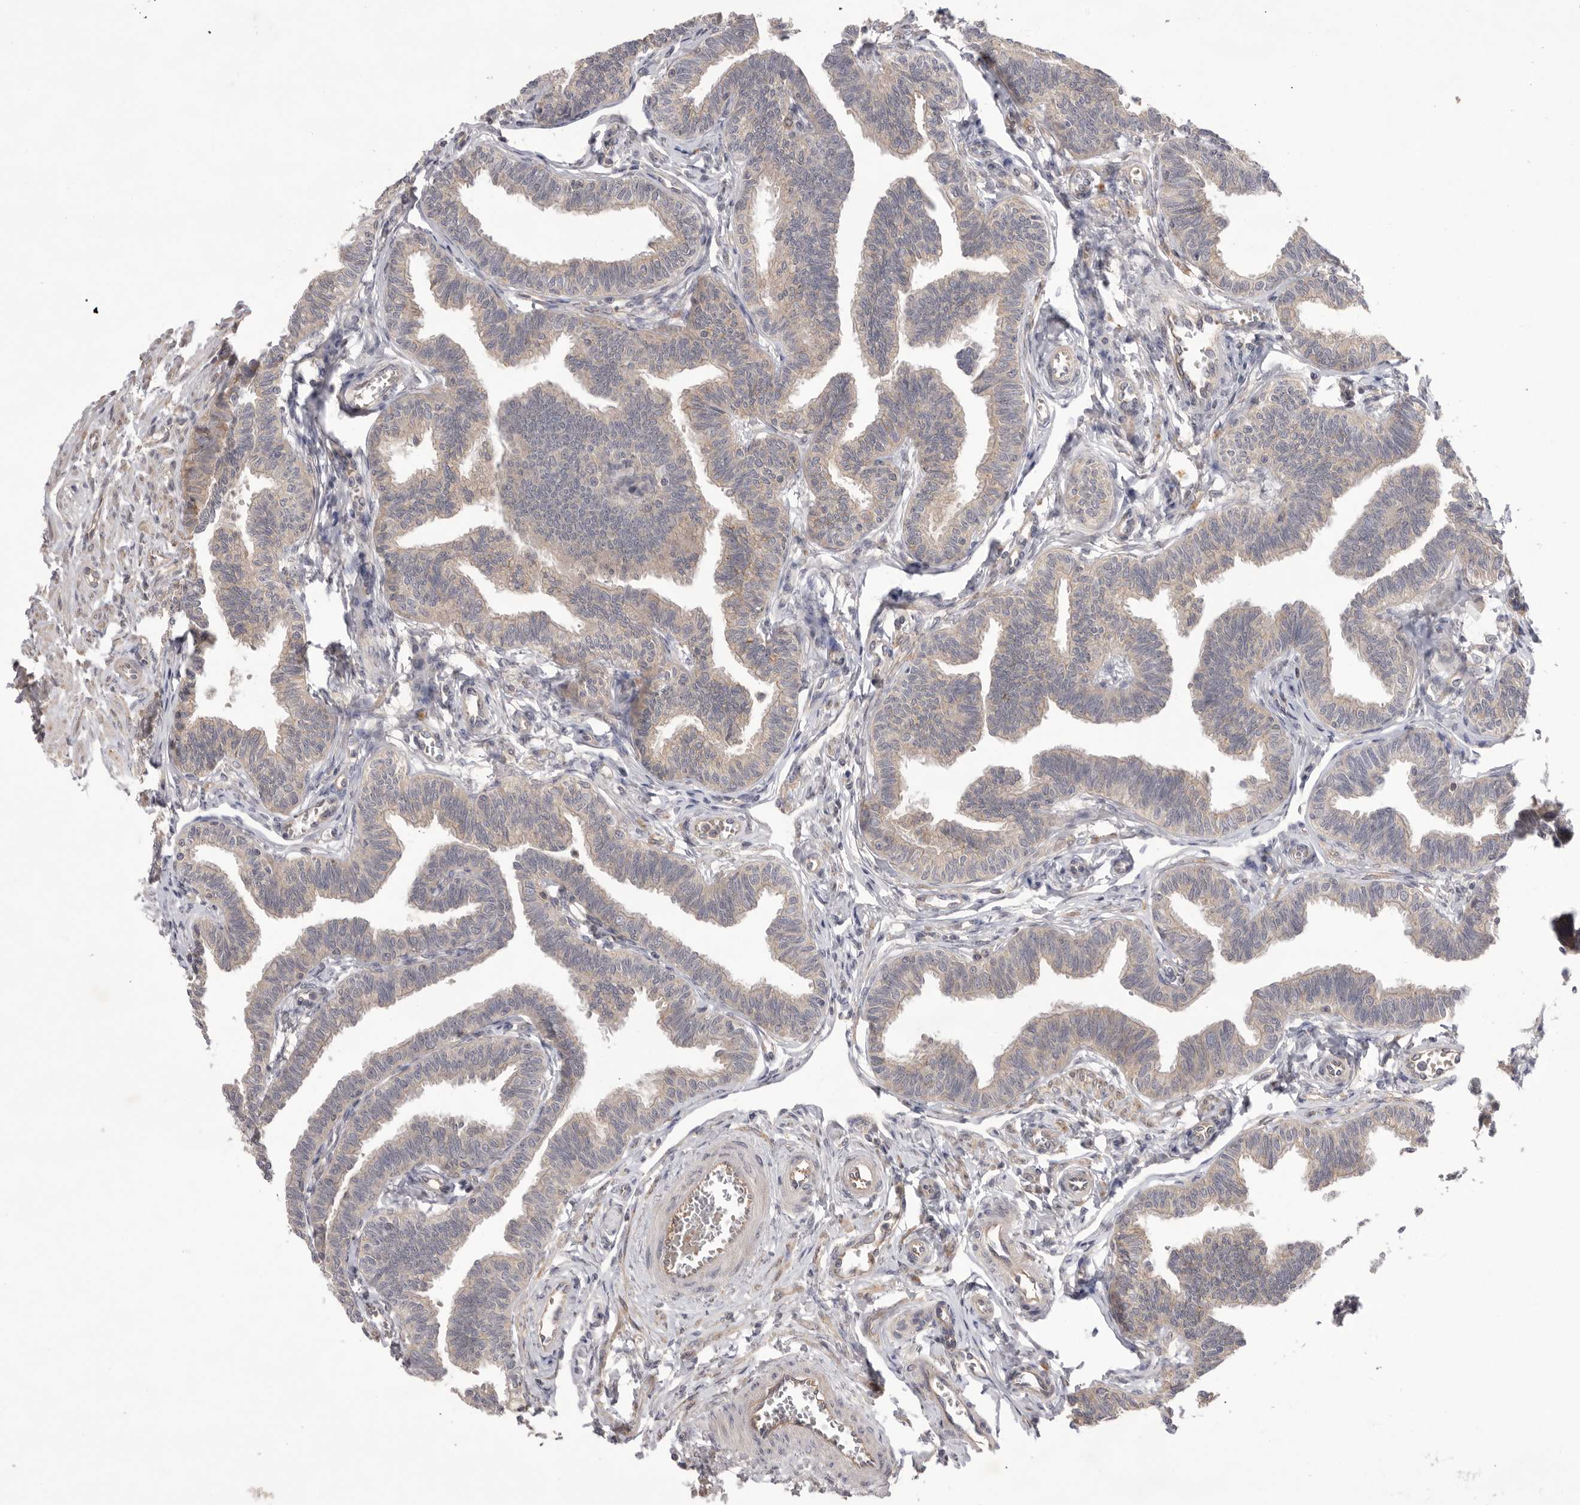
{"staining": {"intensity": "weak", "quantity": "25%-75%", "location": "cytoplasmic/membranous"}, "tissue": "fallopian tube", "cell_type": "Glandular cells", "image_type": "normal", "snomed": [{"axis": "morphology", "description": "Normal tissue, NOS"}, {"axis": "topography", "description": "Fallopian tube"}, {"axis": "topography", "description": "Ovary"}], "caption": "Normal fallopian tube demonstrates weak cytoplasmic/membranous positivity in approximately 25%-75% of glandular cells.", "gene": "NRCAM", "patient": {"sex": "female", "age": 23}}